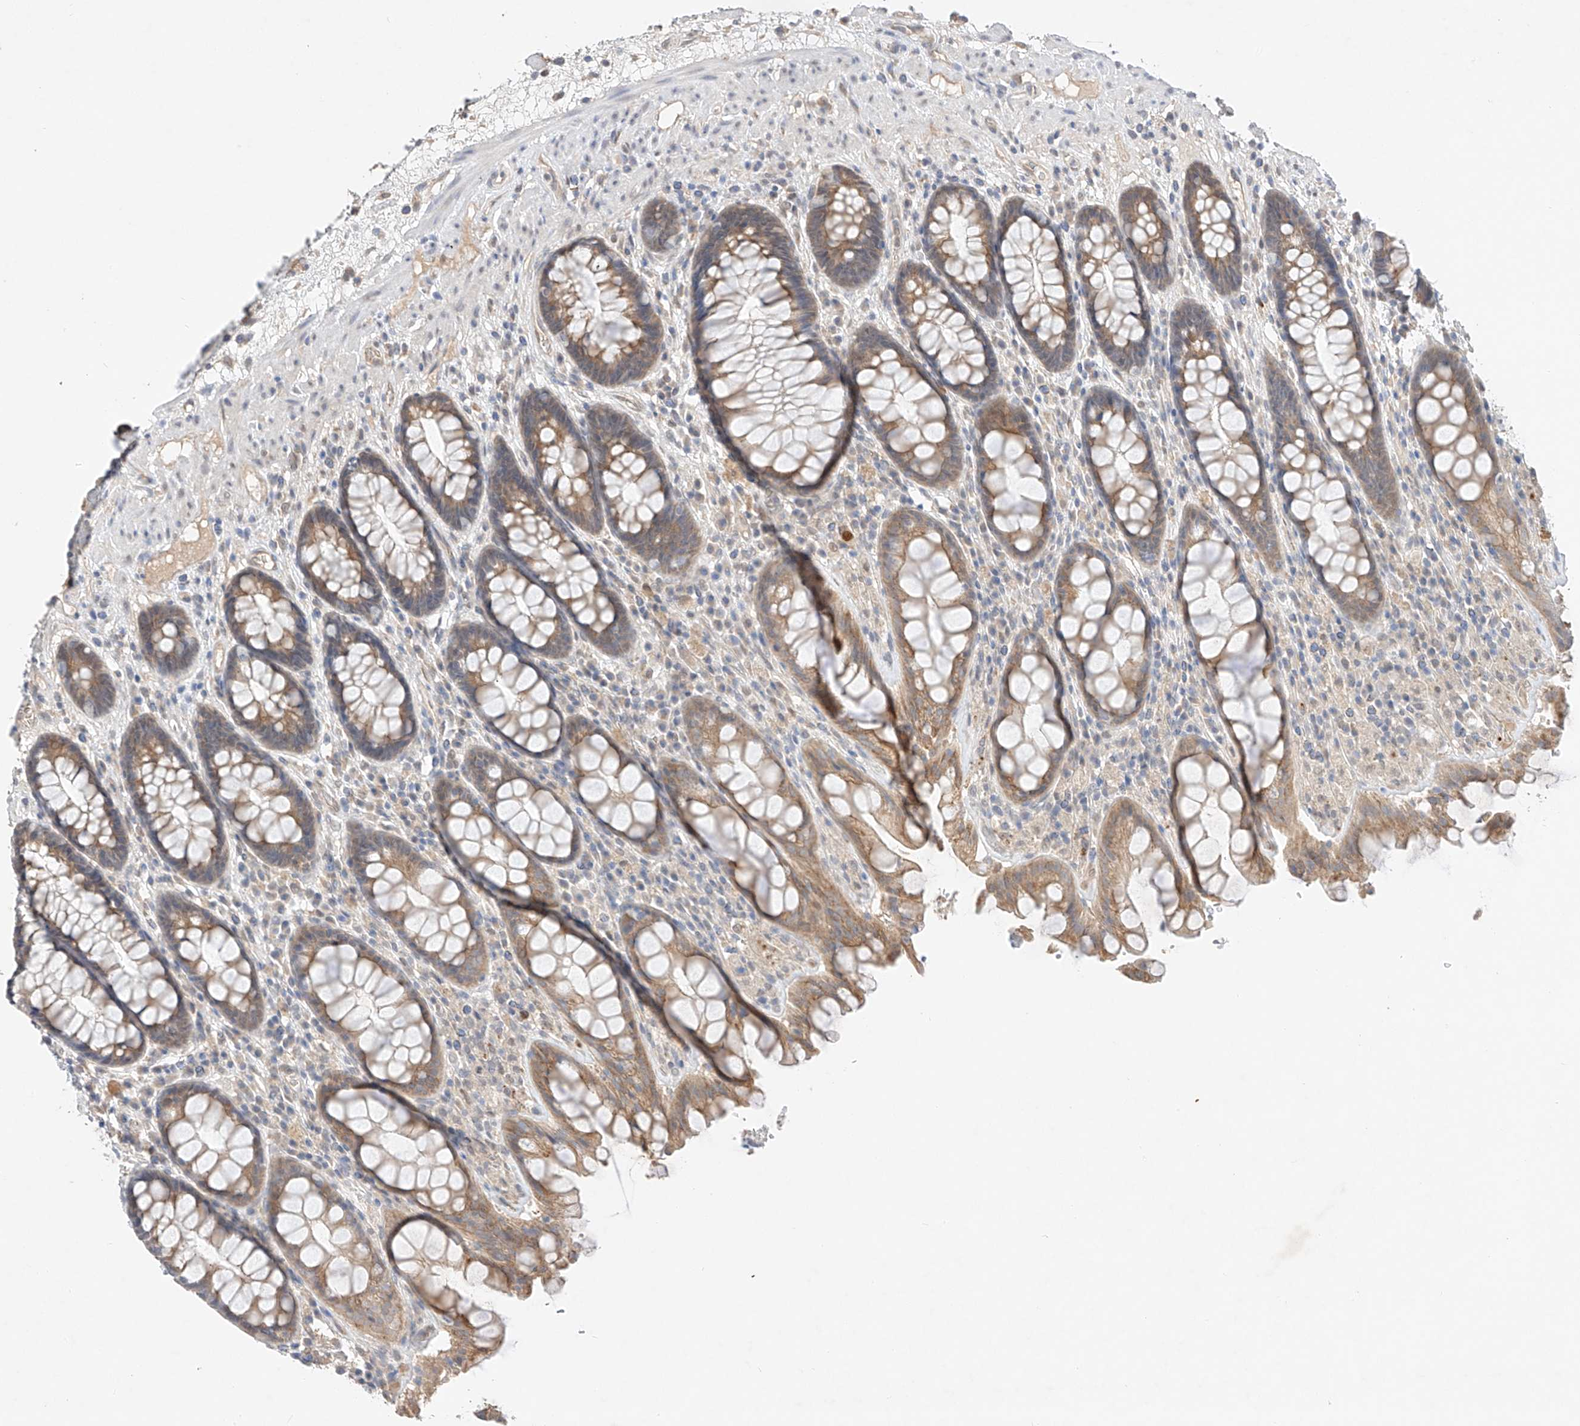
{"staining": {"intensity": "moderate", "quantity": "25%-75%", "location": "cytoplasmic/membranous"}, "tissue": "rectum", "cell_type": "Glandular cells", "image_type": "normal", "snomed": [{"axis": "morphology", "description": "Normal tissue, NOS"}, {"axis": "topography", "description": "Rectum"}], "caption": "Moderate cytoplasmic/membranous protein staining is appreciated in about 25%-75% of glandular cells in rectum. Nuclei are stained in blue.", "gene": "IL22RA2", "patient": {"sex": "male", "age": 64}}